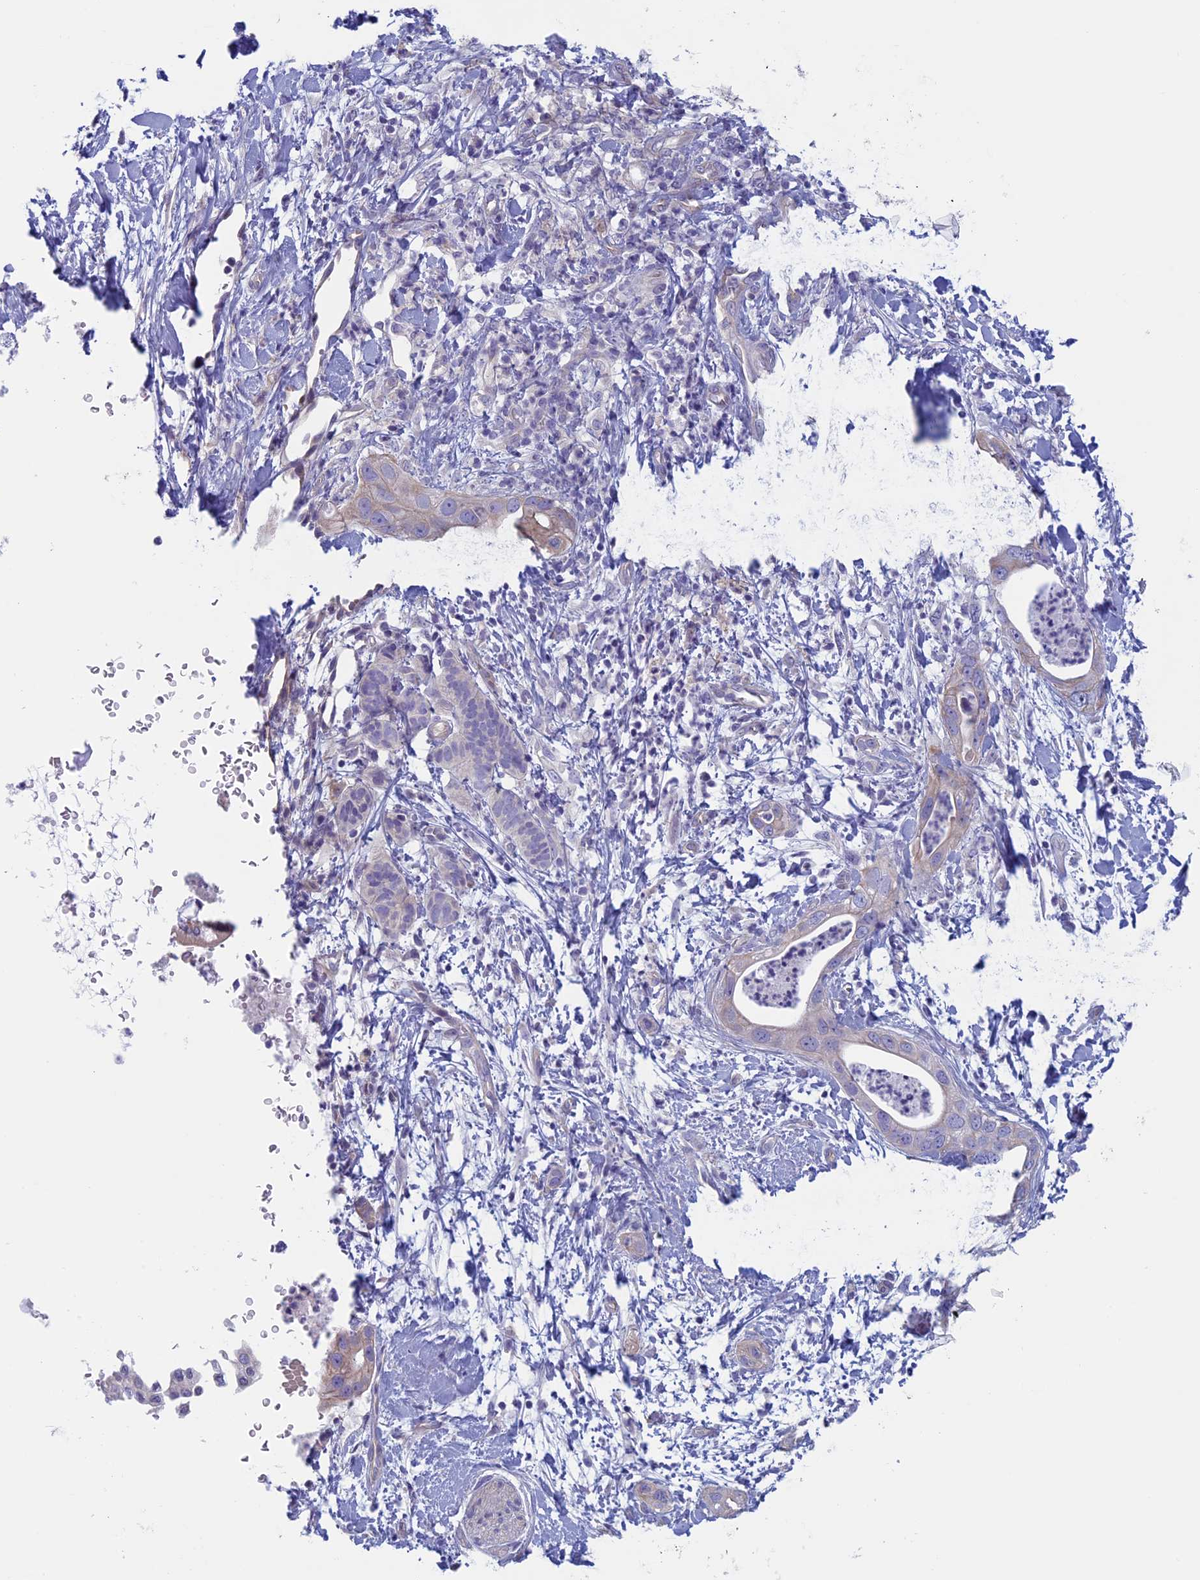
{"staining": {"intensity": "weak", "quantity": "<25%", "location": "cytoplasmic/membranous"}, "tissue": "pancreatic cancer", "cell_type": "Tumor cells", "image_type": "cancer", "snomed": [{"axis": "morphology", "description": "Adenocarcinoma, NOS"}, {"axis": "topography", "description": "Pancreas"}], "caption": "Immunohistochemistry (IHC) micrograph of pancreatic cancer (adenocarcinoma) stained for a protein (brown), which demonstrates no expression in tumor cells.", "gene": "CNOT6L", "patient": {"sex": "female", "age": 78}}